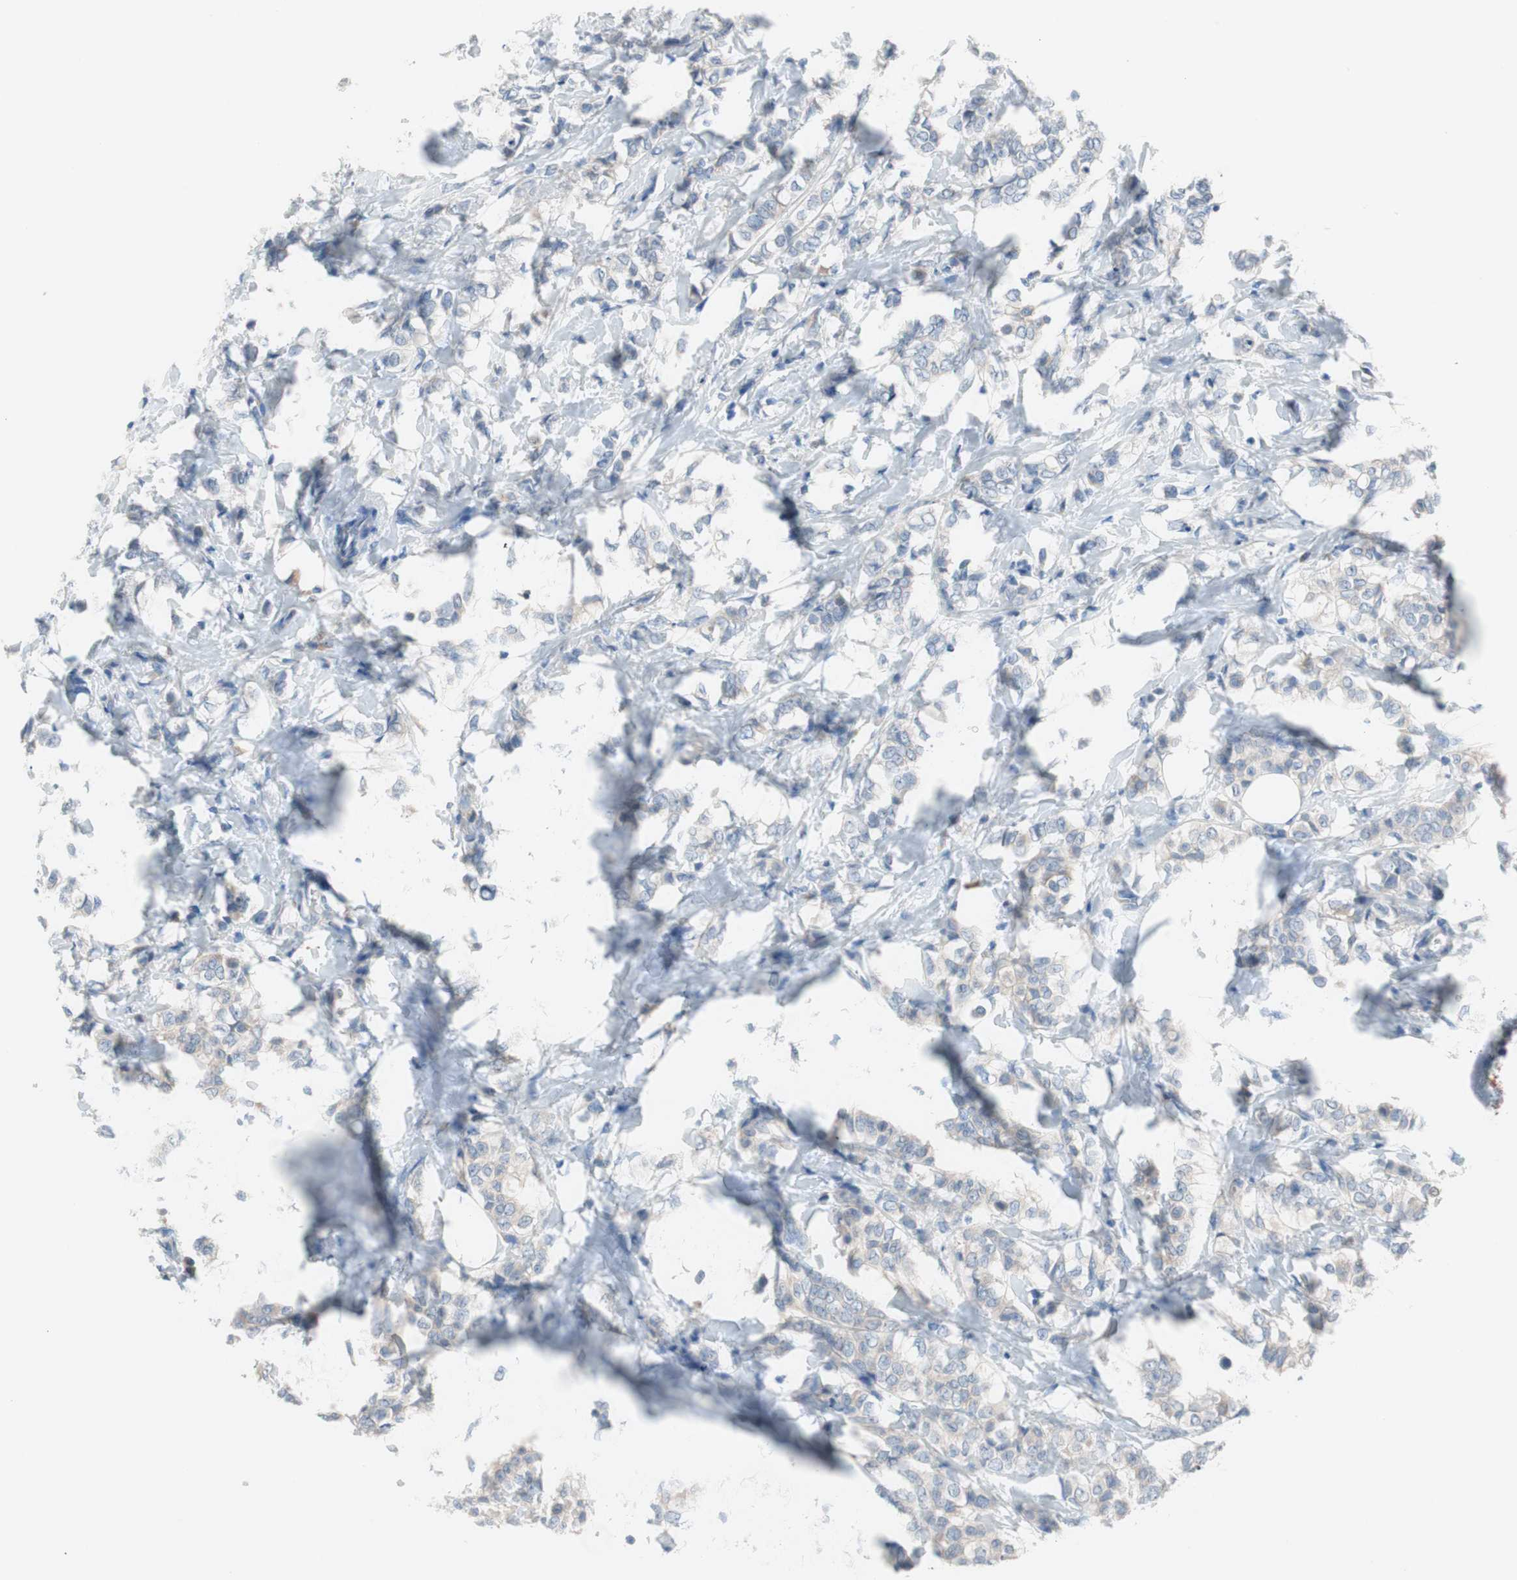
{"staining": {"intensity": "weak", "quantity": "<25%", "location": "cytoplasmic/membranous"}, "tissue": "breast cancer", "cell_type": "Tumor cells", "image_type": "cancer", "snomed": [{"axis": "morphology", "description": "Lobular carcinoma"}, {"axis": "topography", "description": "Breast"}], "caption": "DAB immunohistochemical staining of breast lobular carcinoma exhibits no significant expression in tumor cells. (DAB IHC visualized using brightfield microscopy, high magnification).", "gene": "CLEC4D", "patient": {"sex": "female", "age": 60}}